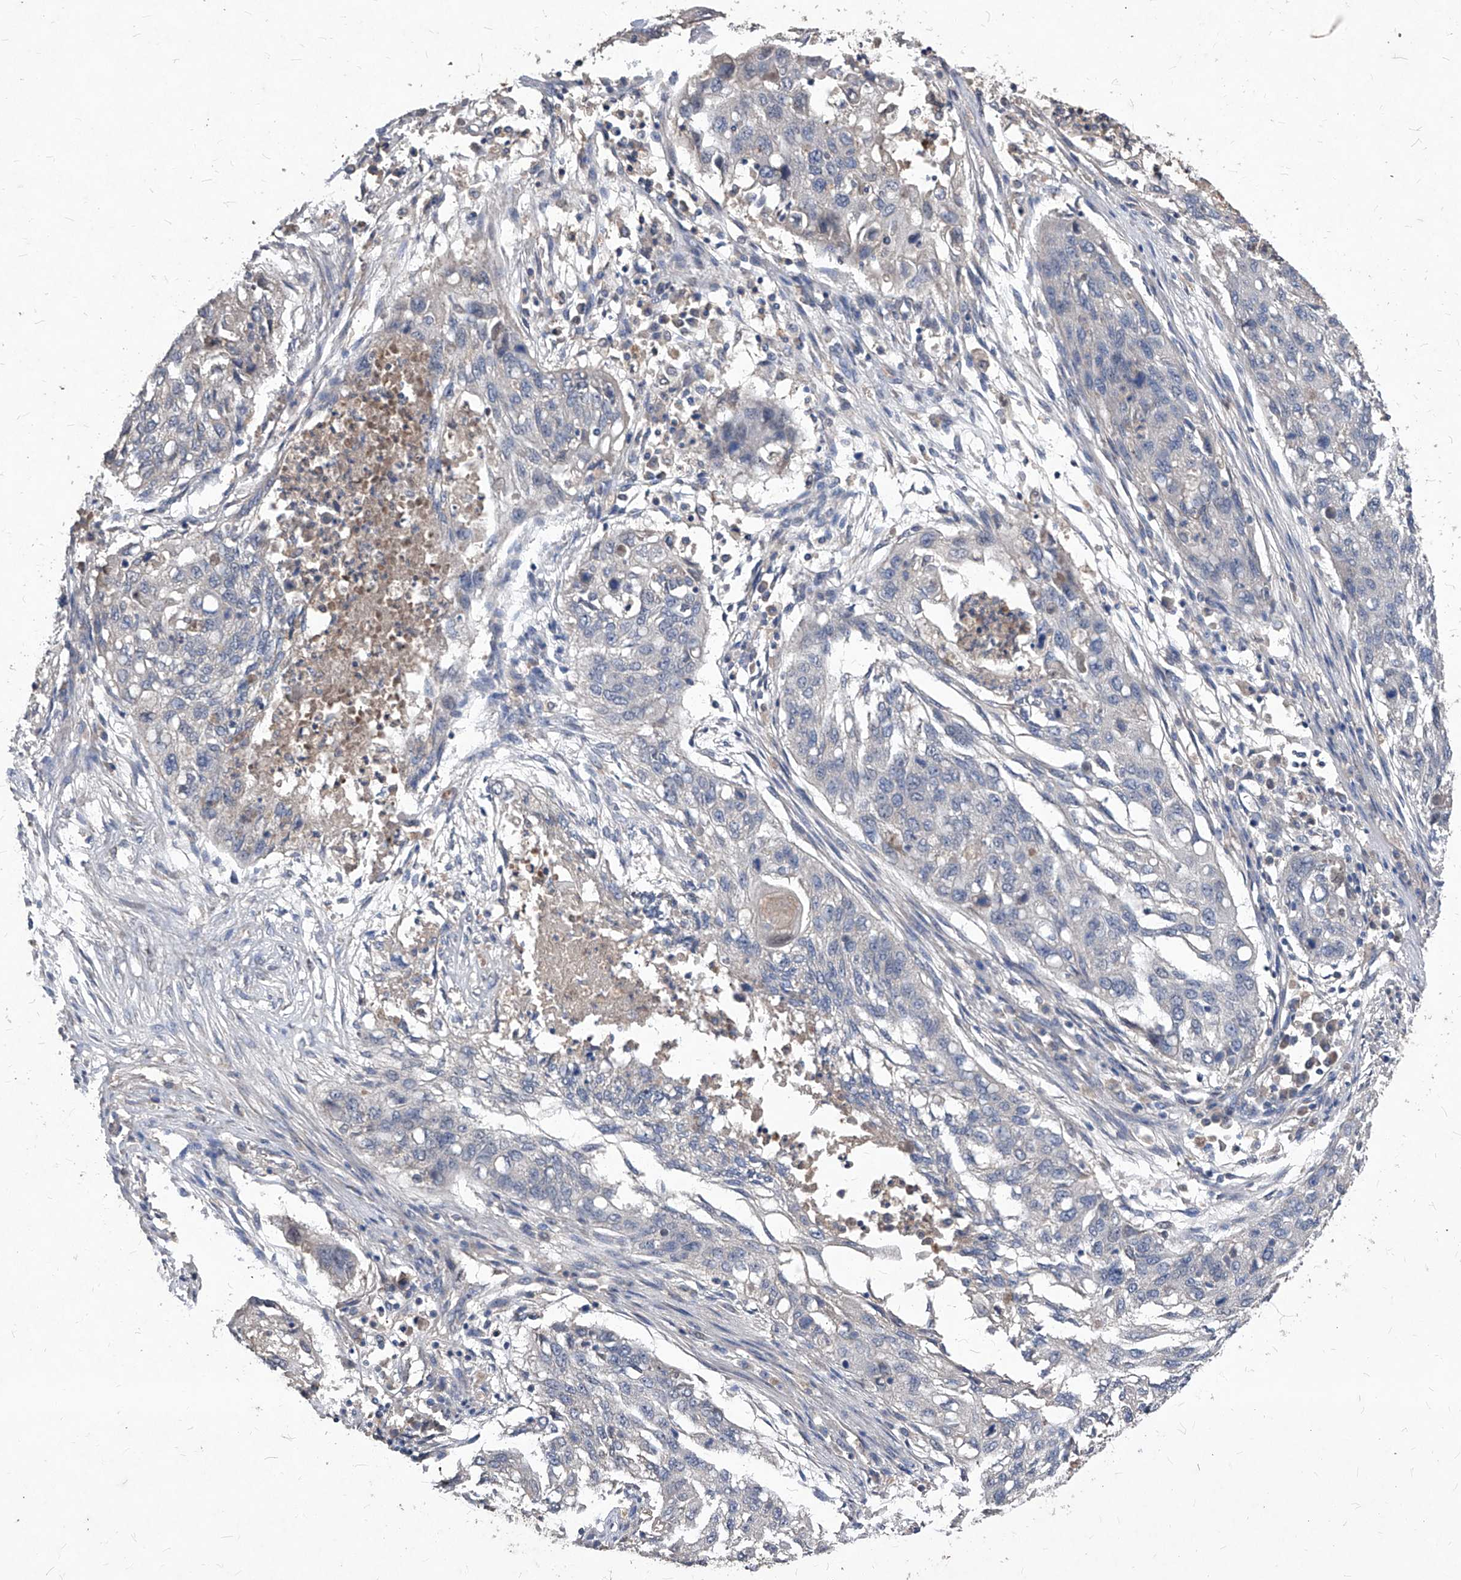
{"staining": {"intensity": "negative", "quantity": "none", "location": "none"}, "tissue": "lung cancer", "cell_type": "Tumor cells", "image_type": "cancer", "snomed": [{"axis": "morphology", "description": "Squamous cell carcinoma, NOS"}, {"axis": "topography", "description": "Lung"}], "caption": "A high-resolution image shows immunohistochemistry (IHC) staining of lung squamous cell carcinoma, which shows no significant expression in tumor cells. Nuclei are stained in blue.", "gene": "SYNGR1", "patient": {"sex": "female", "age": 63}}